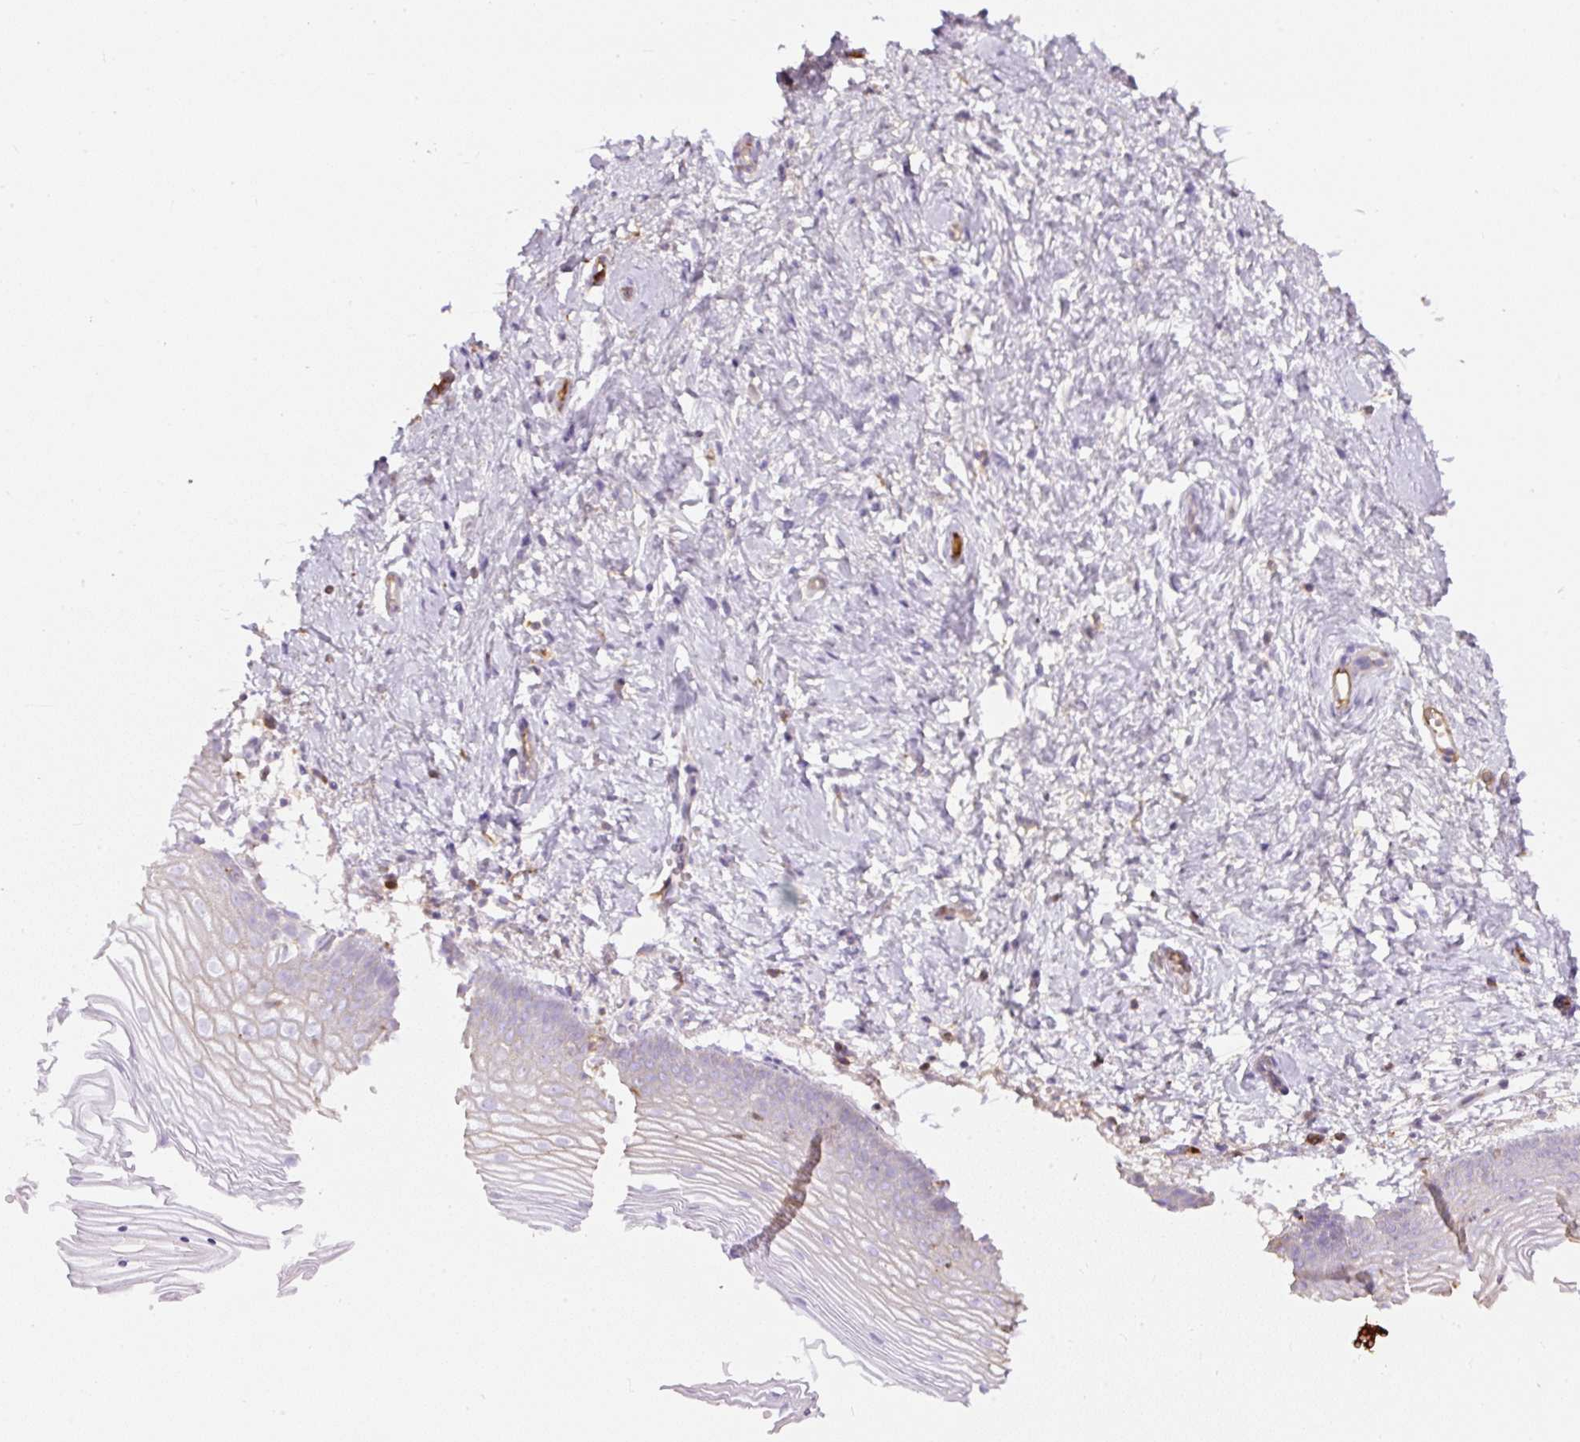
{"staining": {"intensity": "negative", "quantity": "none", "location": "none"}, "tissue": "vagina", "cell_type": "Squamous epithelial cells", "image_type": "normal", "snomed": [{"axis": "morphology", "description": "Normal tissue, NOS"}, {"axis": "topography", "description": "Vagina"}], "caption": "Immunohistochemistry (IHC) image of benign vagina stained for a protein (brown), which reveals no positivity in squamous epithelial cells.", "gene": "APOA1", "patient": {"sex": "female", "age": 56}}